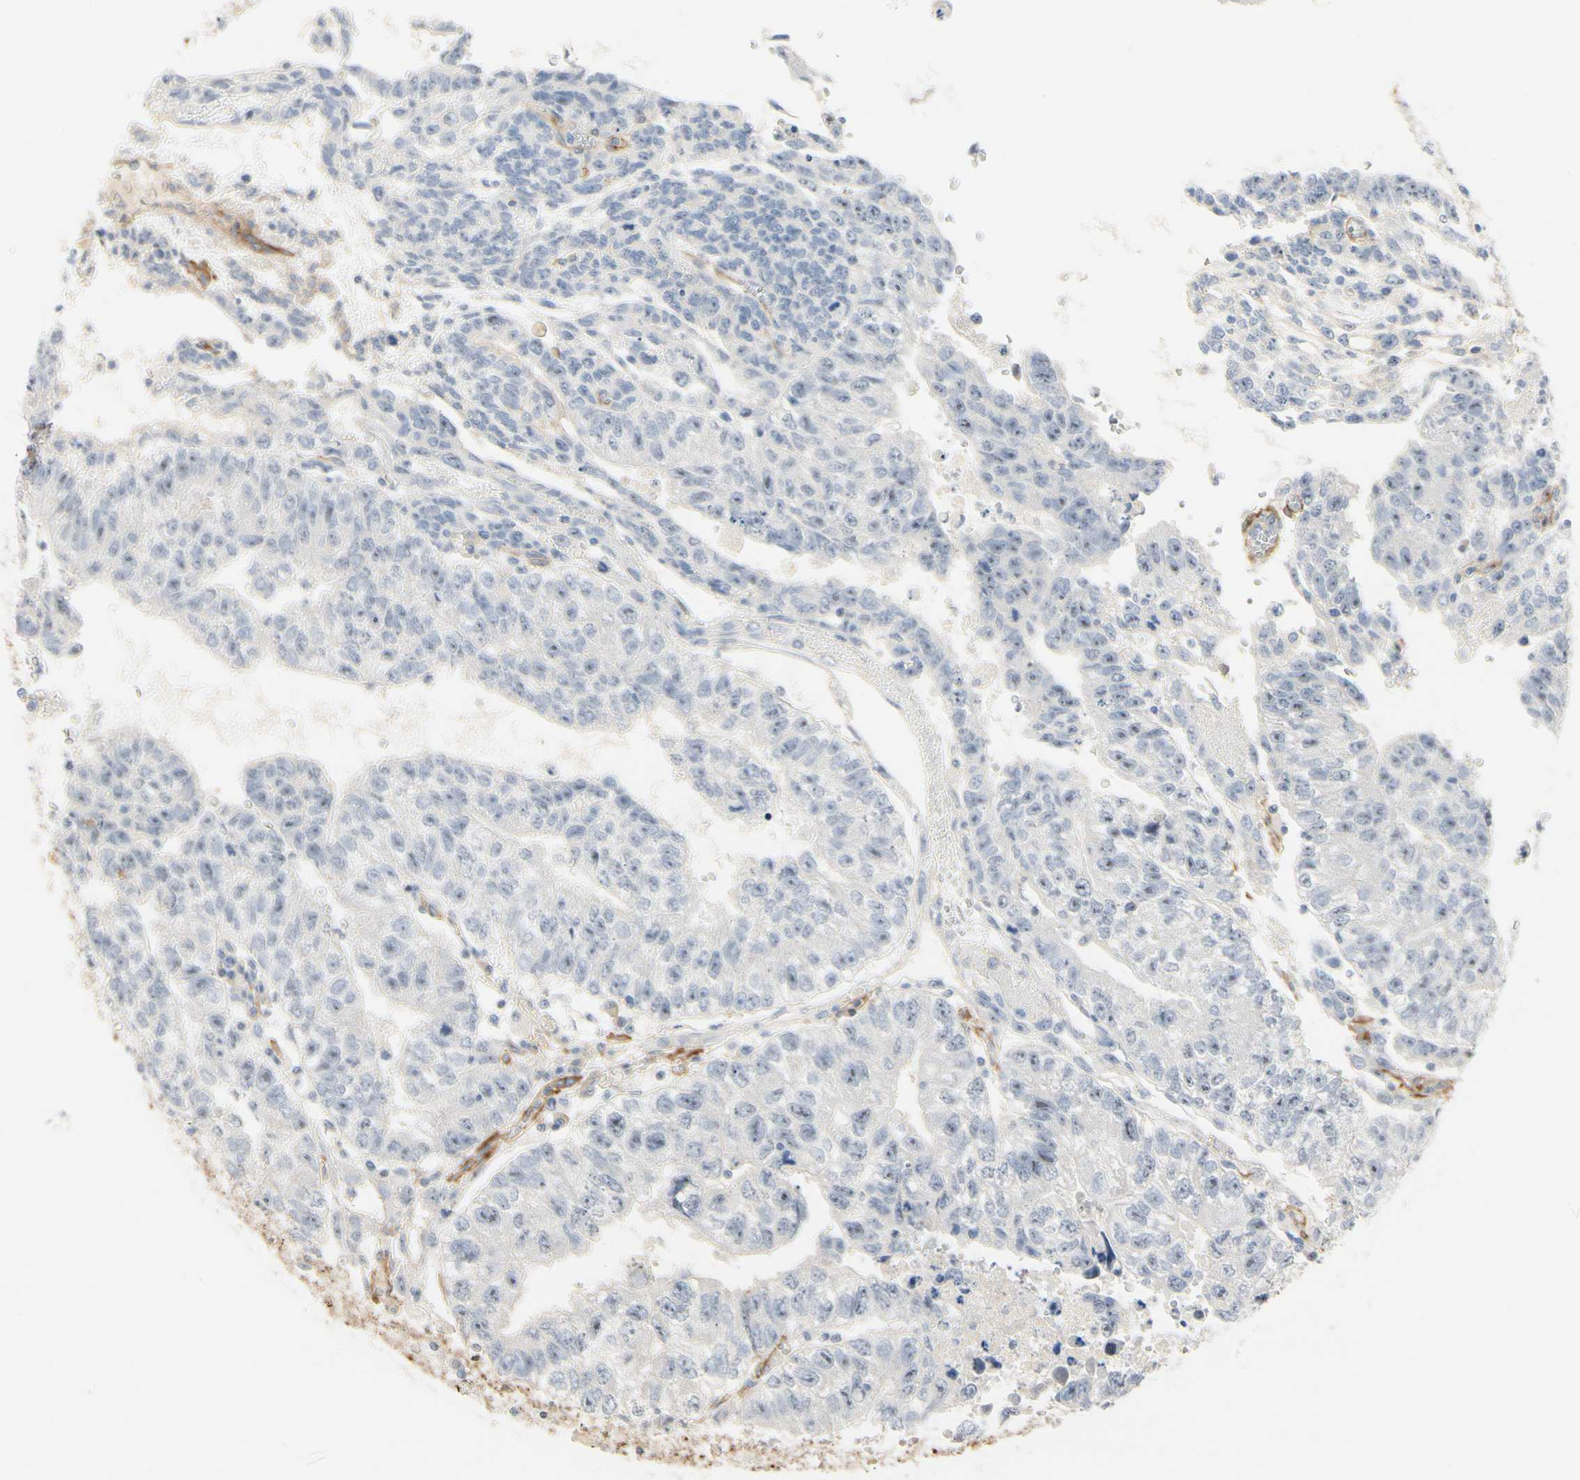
{"staining": {"intensity": "weak", "quantity": "<25%", "location": "nuclear"}, "tissue": "testis cancer", "cell_type": "Tumor cells", "image_type": "cancer", "snomed": [{"axis": "morphology", "description": "Seminoma, NOS"}, {"axis": "morphology", "description": "Carcinoma, Embryonal, NOS"}, {"axis": "topography", "description": "Testis"}], "caption": "IHC photomicrograph of testis embryonal carcinoma stained for a protein (brown), which shows no positivity in tumor cells.", "gene": "GGT5", "patient": {"sex": "male", "age": 52}}